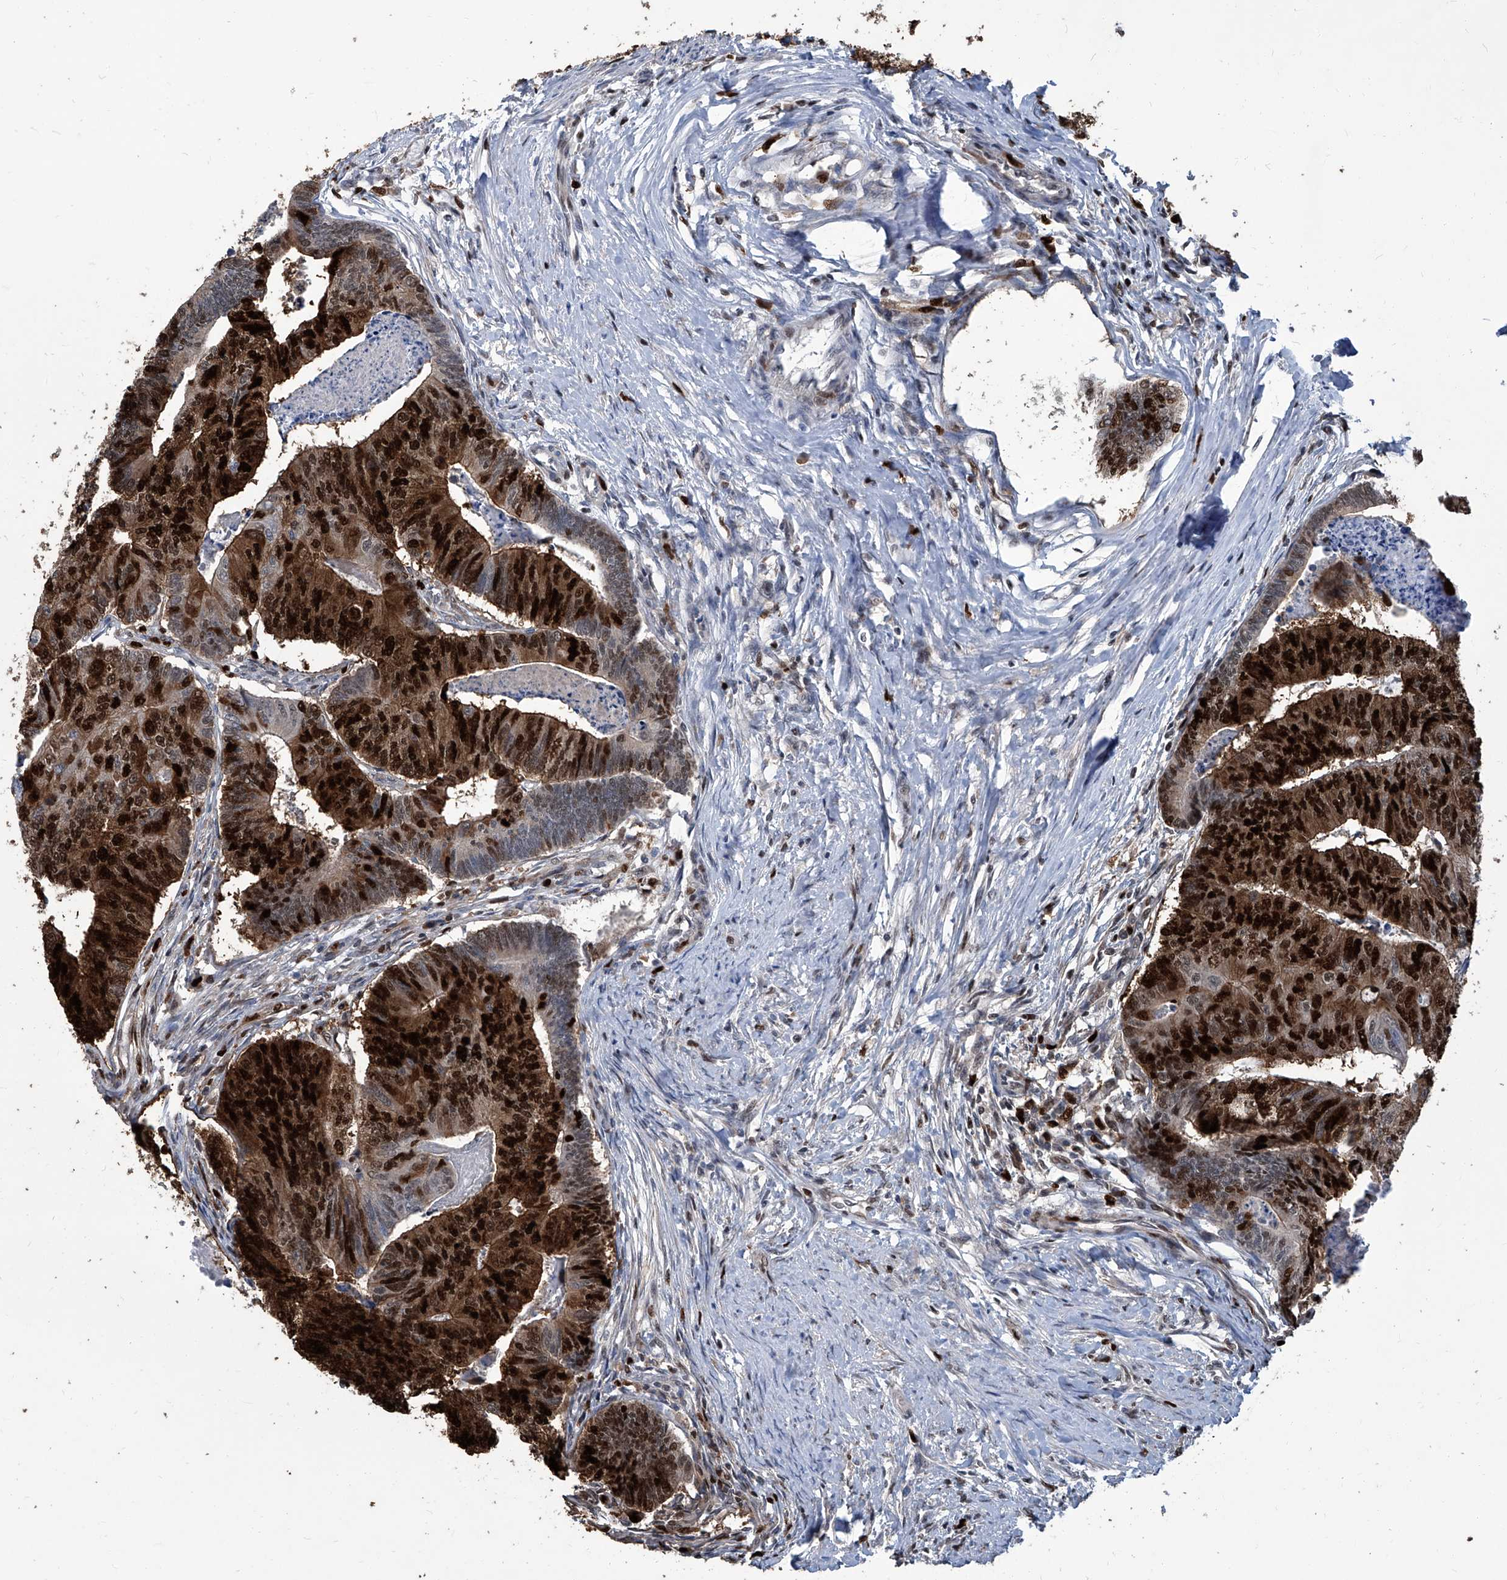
{"staining": {"intensity": "strong", "quantity": ">75%", "location": "cytoplasmic/membranous,nuclear"}, "tissue": "colorectal cancer", "cell_type": "Tumor cells", "image_type": "cancer", "snomed": [{"axis": "morphology", "description": "Adenocarcinoma, NOS"}, {"axis": "topography", "description": "Colon"}], "caption": "There is high levels of strong cytoplasmic/membranous and nuclear staining in tumor cells of colorectal cancer, as demonstrated by immunohistochemical staining (brown color).", "gene": "PCNA", "patient": {"sex": "female", "age": 67}}